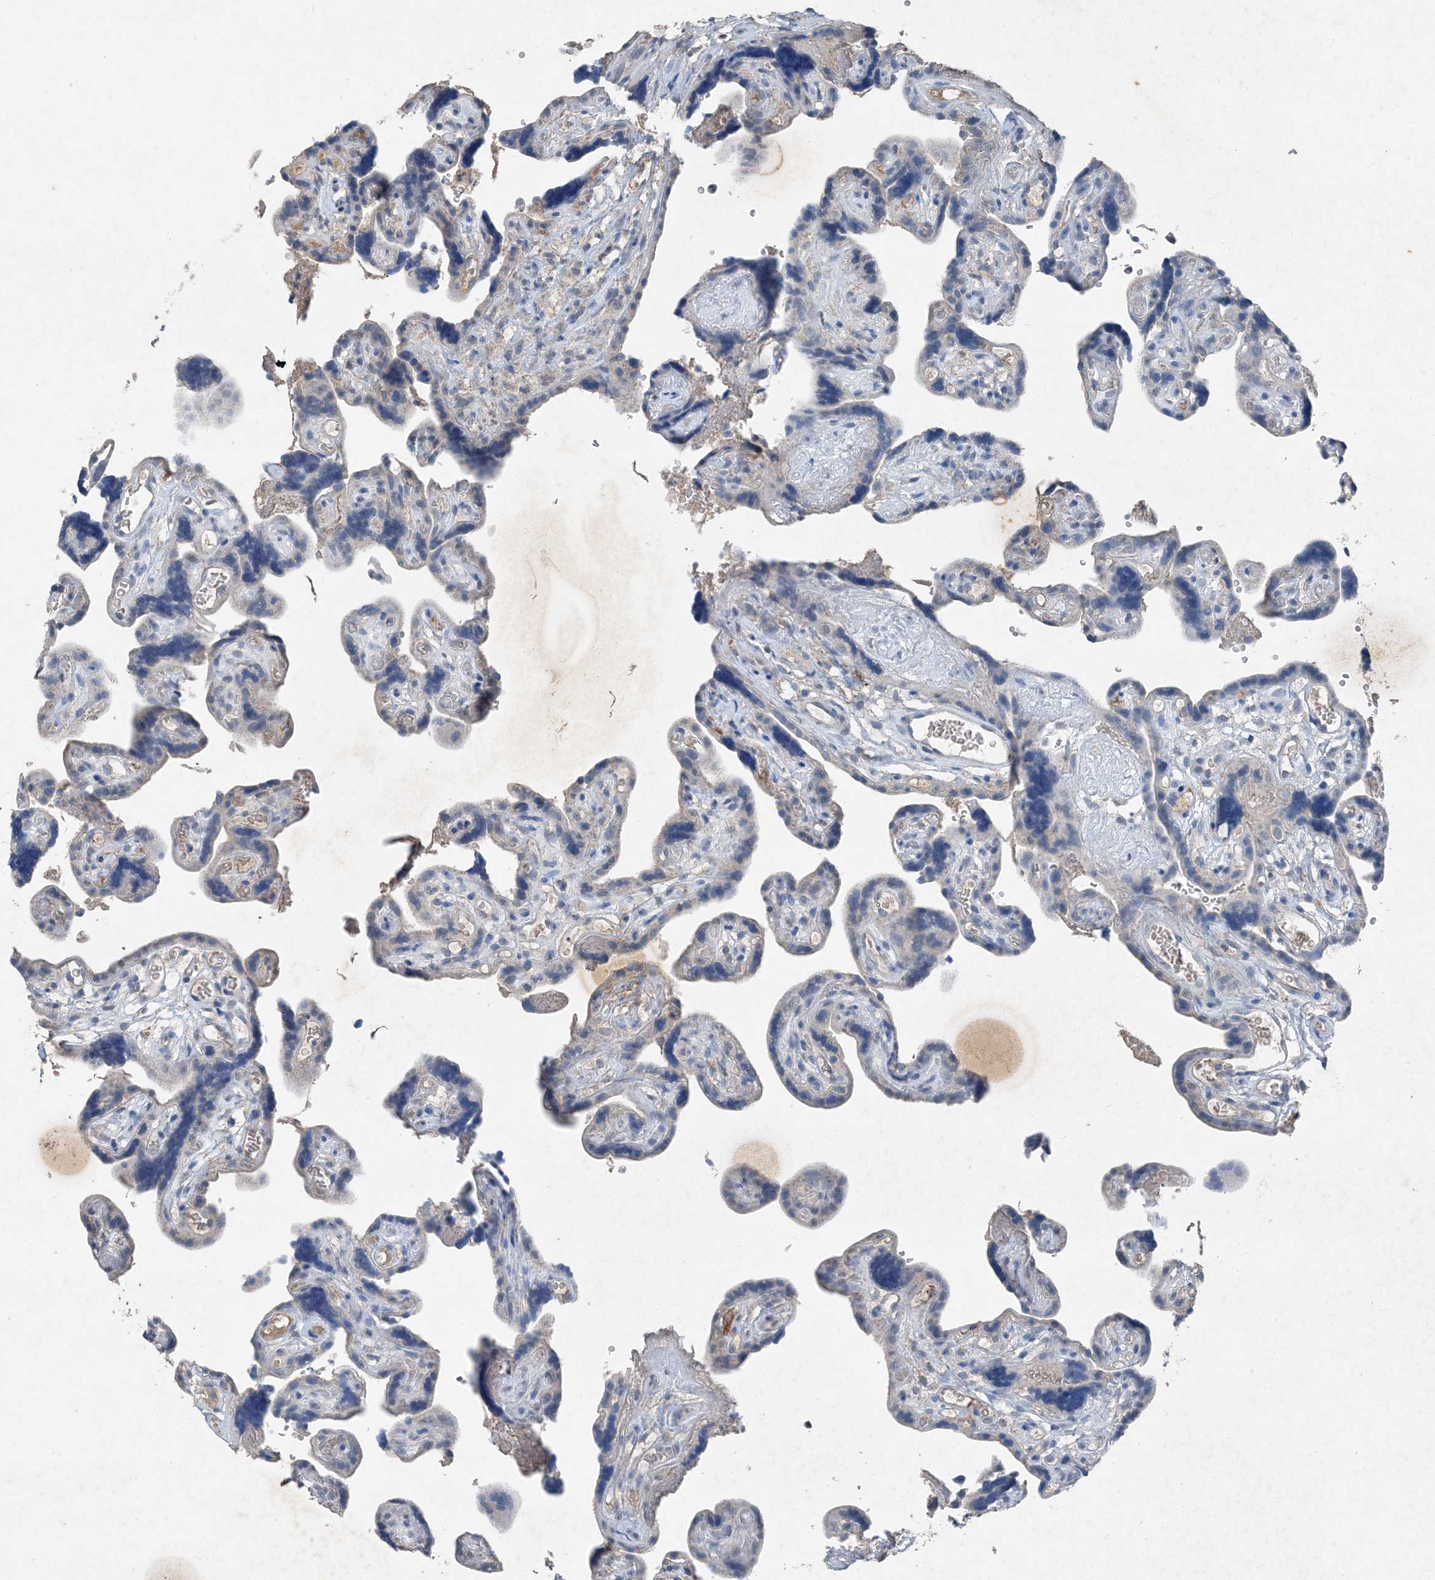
{"staining": {"intensity": "negative", "quantity": "none", "location": "none"}, "tissue": "placenta", "cell_type": "Trophoblastic cells", "image_type": "normal", "snomed": [{"axis": "morphology", "description": "Normal tissue, NOS"}, {"axis": "topography", "description": "Placenta"}], "caption": "The image shows no significant staining in trophoblastic cells of placenta. Brightfield microscopy of immunohistochemistry stained with DAB (brown) and hematoxylin (blue), captured at high magnification.", "gene": "FCN3", "patient": {"sex": "female", "age": 30}}